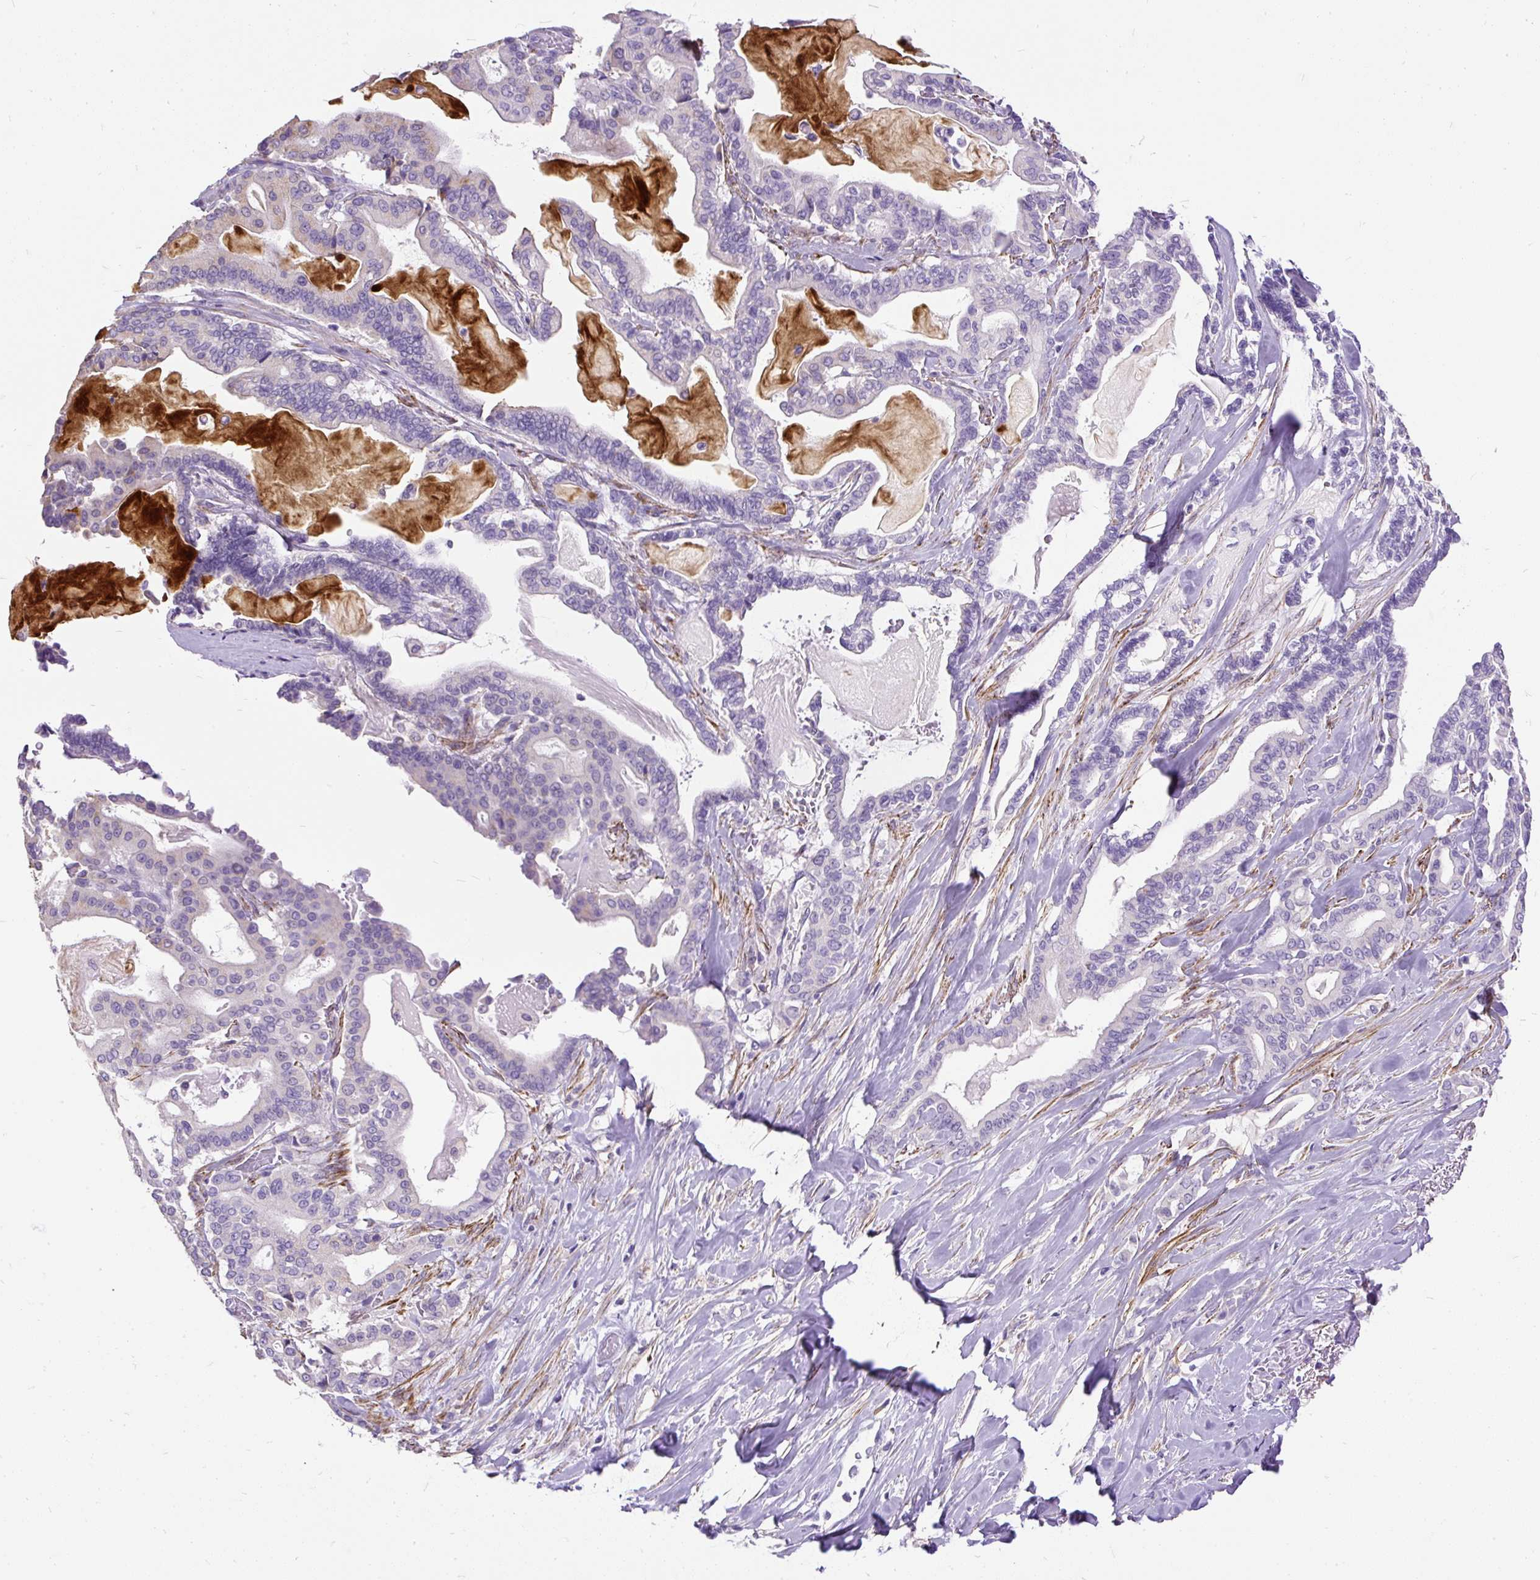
{"staining": {"intensity": "negative", "quantity": "none", "location": "none"}, "tissue": "pancreatic cancer", "cell_type": "Tumor cells", "image_type": "cancer", "snomed": [{"axis": "morphology", "description": "Adenocarcinoma, NOS"}, {"axis": "topography", "description": "Pancreas"}], "caption": "Tumor cells are negative for protein expression in human pancreatic cancer (adenocarcinoma).", "gene": "GBX1", "patient": {"sex": "male", "age": 63}}